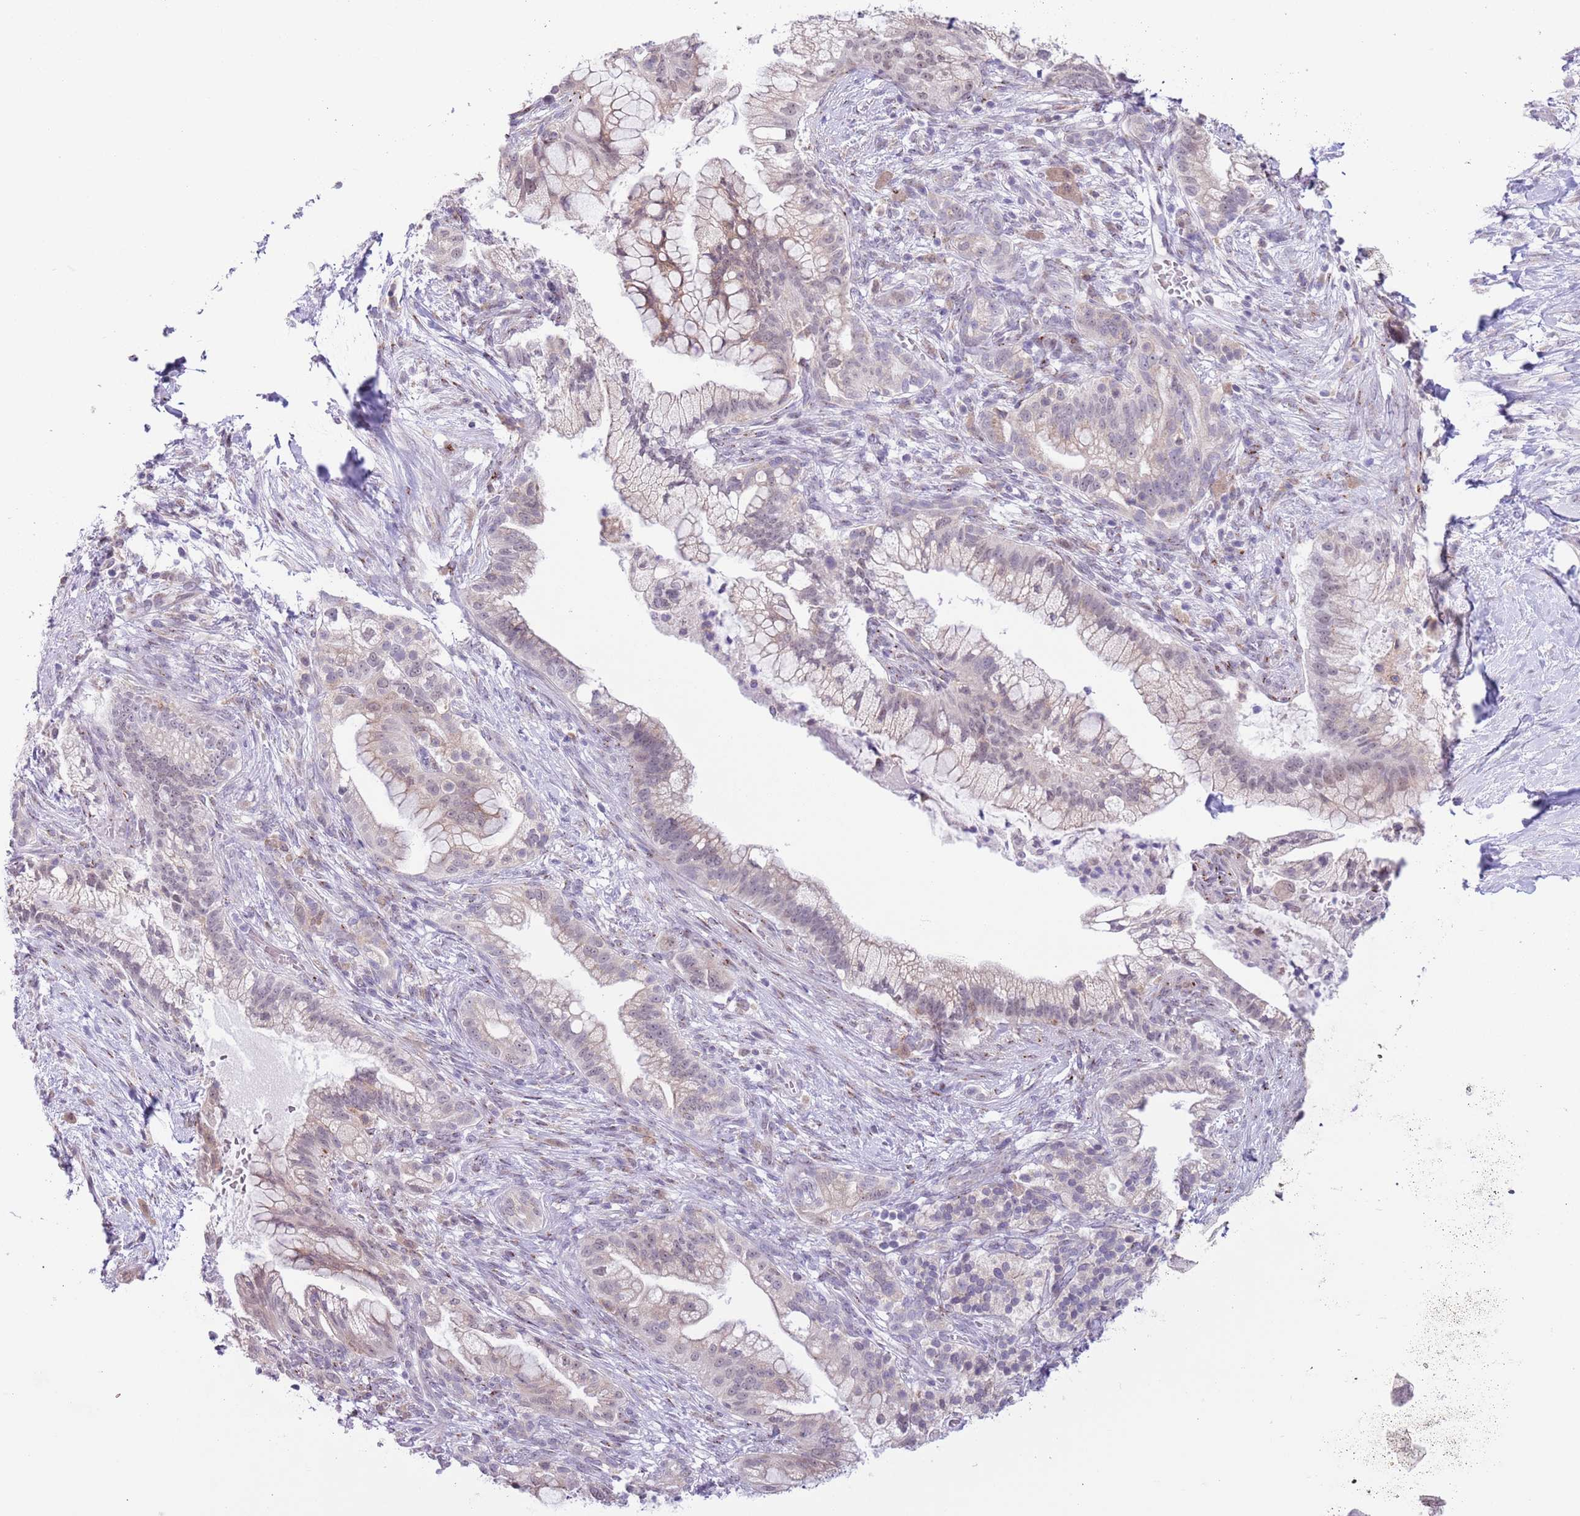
{"staining": {"intensity": "weak", "quantity": "25%-75%", "location": "cytoplasmic/membranous,nuclear"}, "tissue": "pancreatic cancer", "cell_type": "Tumor cells", "image_type": "cancer", "snomed": [{"axis": "morphology", "description": "Adenocarcinoma, NOS"}, {"axis": "topography", "description": "Pancreas"}], "caption": "Immunohistochemistry of human pancreatic cancer (adenocarcinoma) displays low levels of weak cytoplasmic/membranous and nuclear staining in about 25%-75% of tumor cells.", "gene": "ZNF576", "patient": {"sex": "male", "age": 44}}